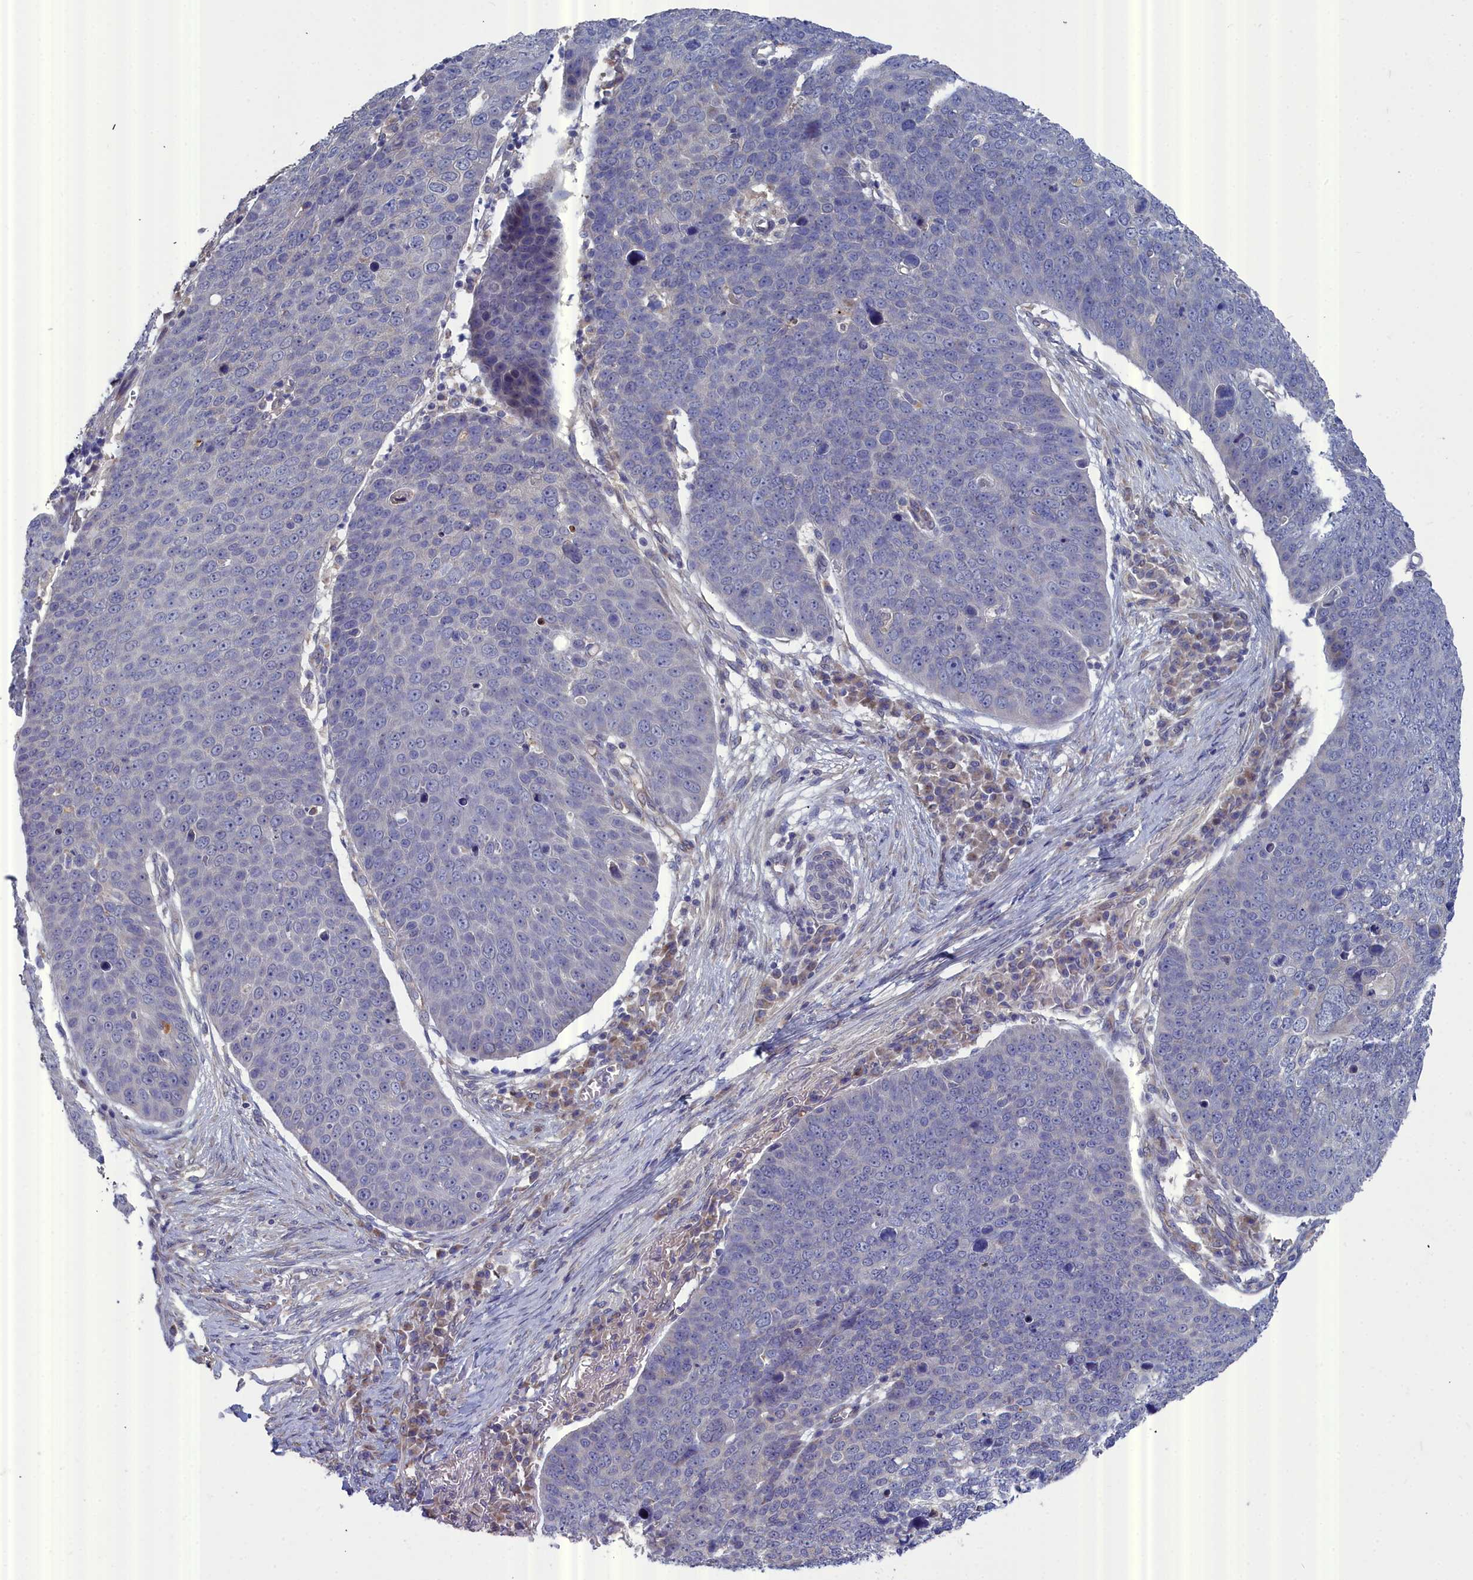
{"staining": {"intensity": "negative", "quantity": "none", "location": "none"}, "tissue": "skin cancer", "cell_type": "Tumor cells", "image_type": "cancer", "snomed": [{"axis": "morphology", "description": "Squamous cell carcinoma, NOS"}, {"axis": "topography", "description": "Skin"}], "caption": "Micrograph shows no significant protein positivity in tumor cells of skin cancer. The staining was performed using DAB (3,3'-diaminobenzidine) to visualize the protein expression in brown, while the nuclei were stained in blue with hematoxylin (Magnification: 20x).", "gene": "RDX", "patient": {"sex": "male", "age": 71}}